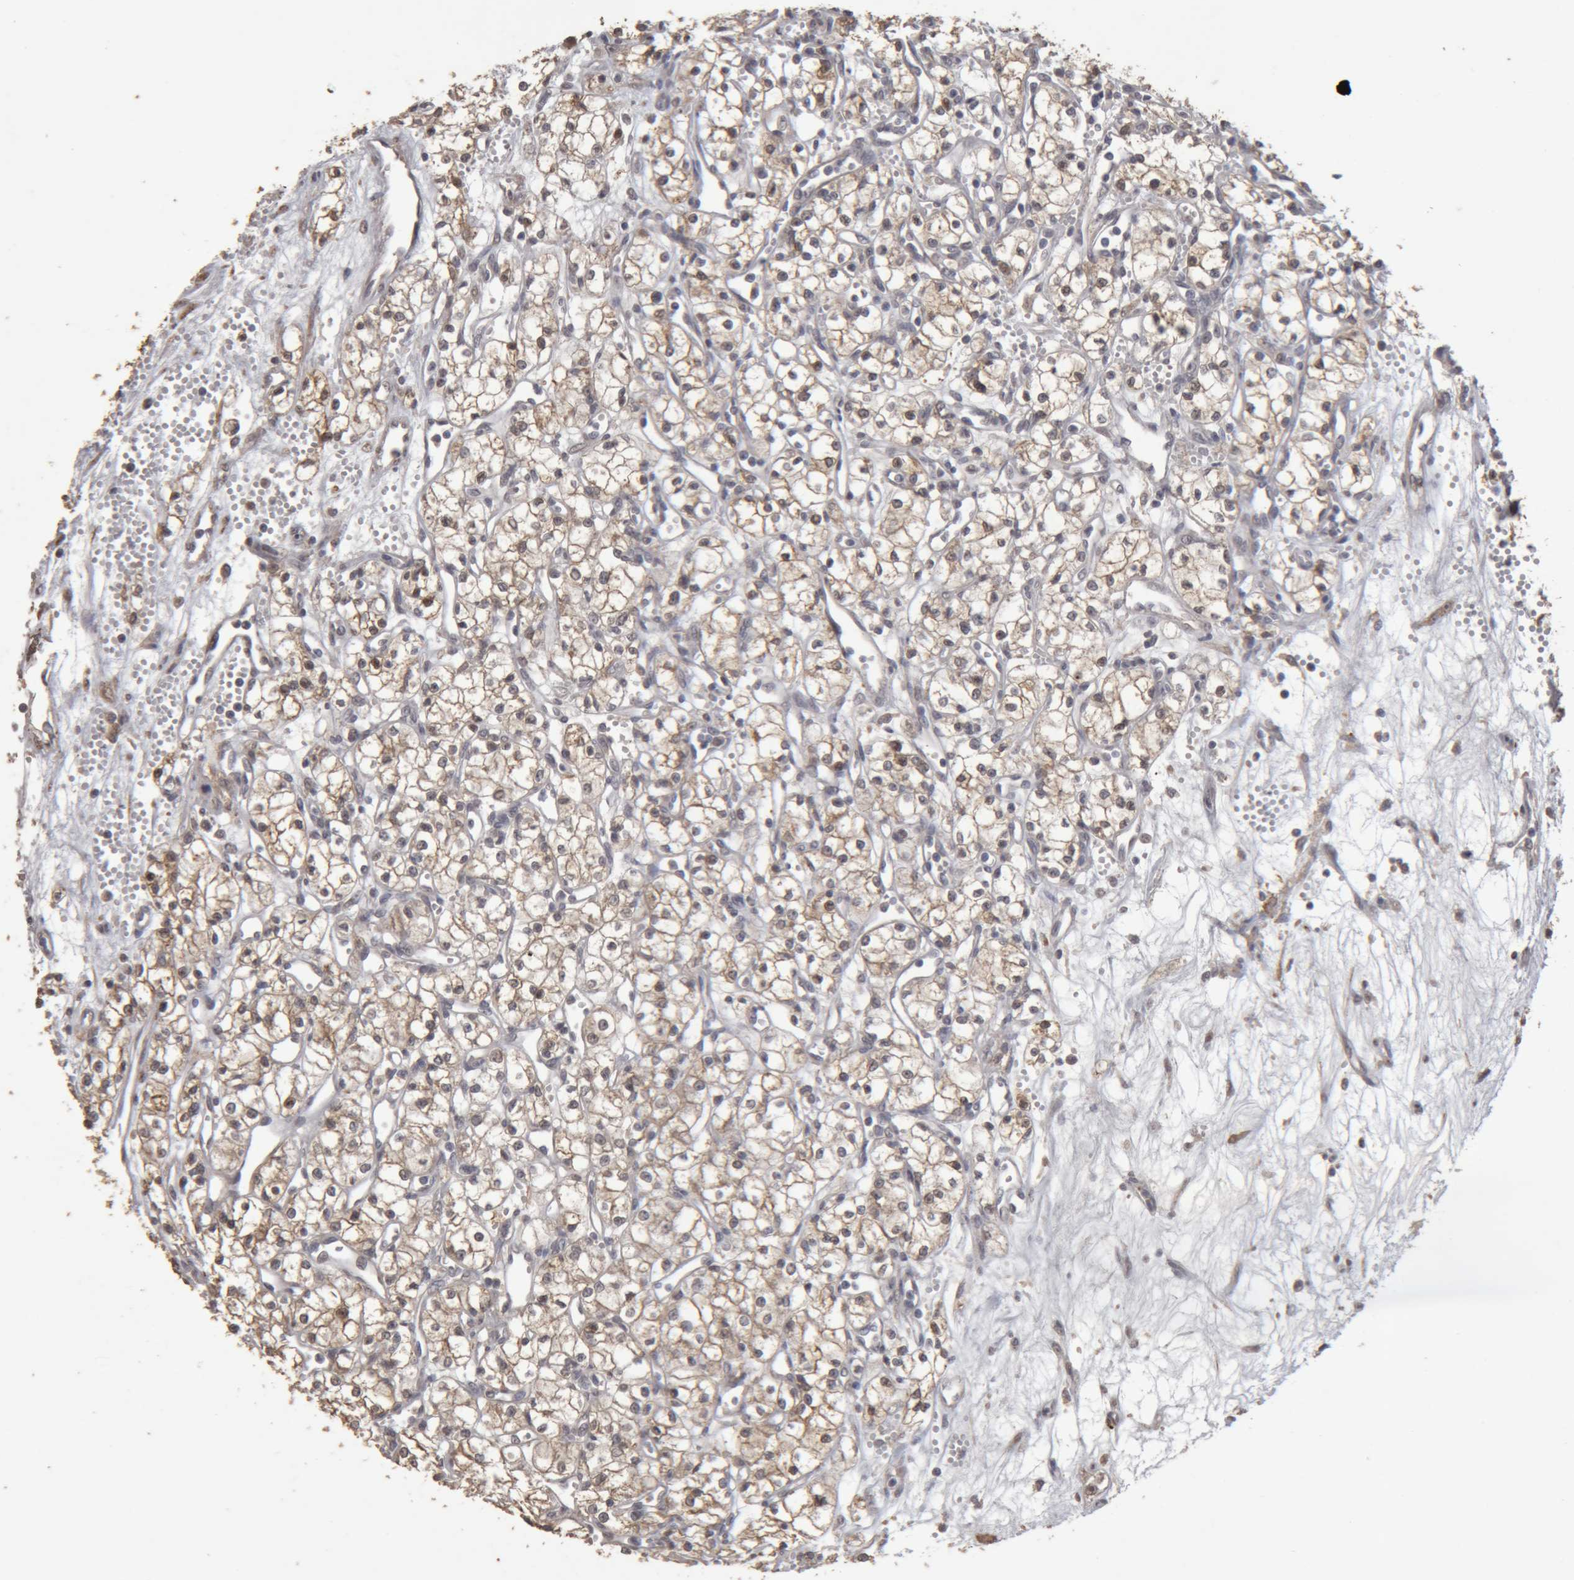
{"staining": {"intensity": "weak", "quantity": ">75%", "location": "cytoplasmic/membranous"}, "tissue": "renal cancer", "cell_type": "Tumor cells", "image_type": "cancer", "snomed": [{"axis": "morphology", "description": "Adenocarcinoma, NOS"}, {"axis": "topography", "description": "Kidney"}], "caption": "Immunohistochemistry (DAB (3,3'-diaminobenzidine)) staining of renal adenocarcinoma exhibits weak cytoplasmic/membranous protein expression in approximately >75% of tumor cells. The protein is stained brown, and the nuclei are stained in blue (DAB IHC with brightfield microscopy, high magnification).", "gene": "MEP1A", "patient": {"sex": "male", "age": 59}}